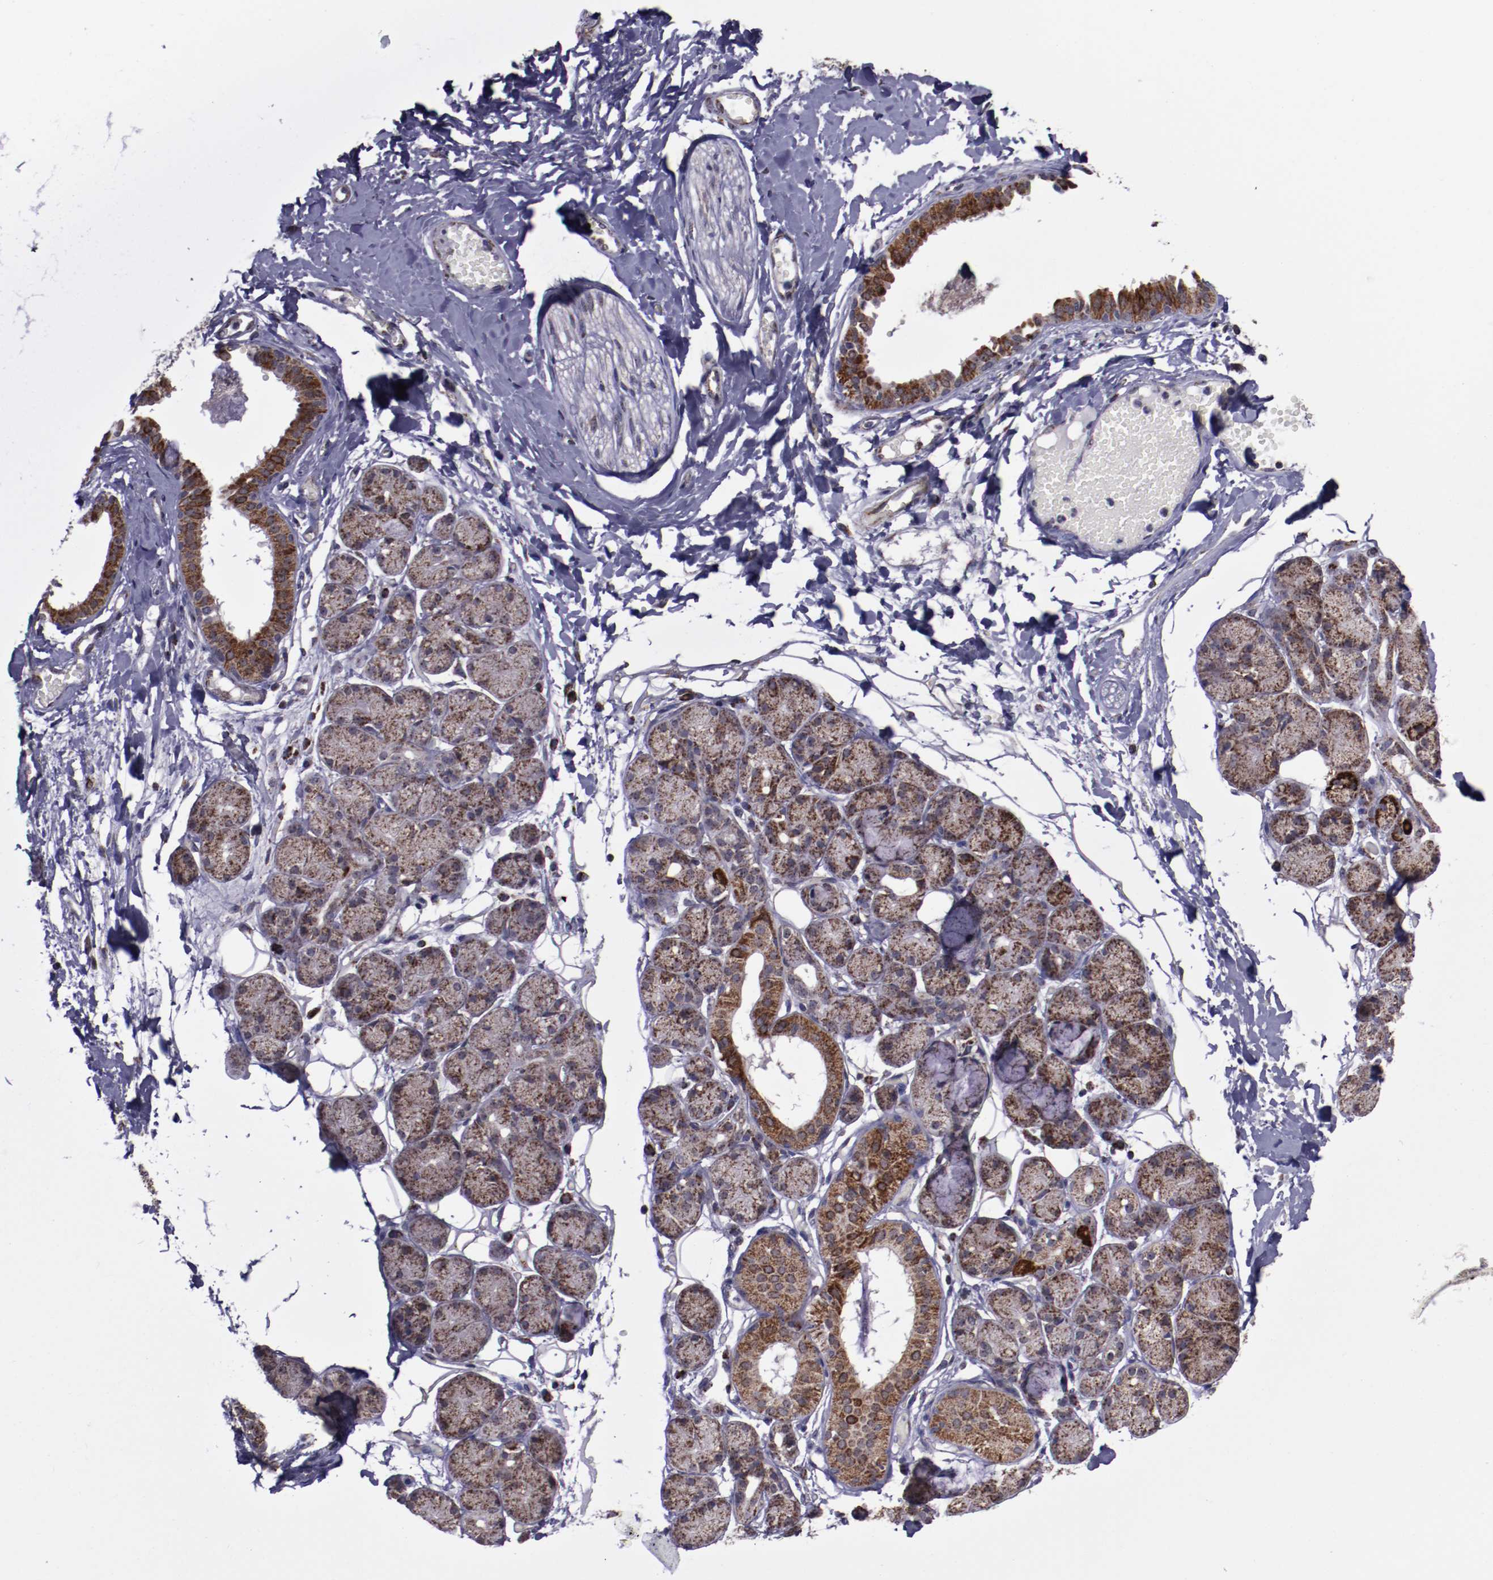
{"staining": {"intensity": "moderate", "quantity": "<25%", "location": "cytoplasmic/membranous"}, "tissue": "salivary gland", "cell_type": "Glandular cells", "image_type": "normal", "snomed": [{"axis": "morphology", "description": "Normal tissue, NOS"}, {"axis": "topography", "description": "Skeletal muscle"}, {"axis": "topography", "description": "Oral tissue"}, {"axis": "topography", "description": "Salivary gland"}, {"axis": "topography", "description": "Peripheral nerve tissue"}], "caption": "An image of human salivary gland stained for a protein reveals moderate cytoplasmic/membranous brown staining in glandular cells.", "gene": "LONP1", "patient": {"sex": "male", "age": 54}}